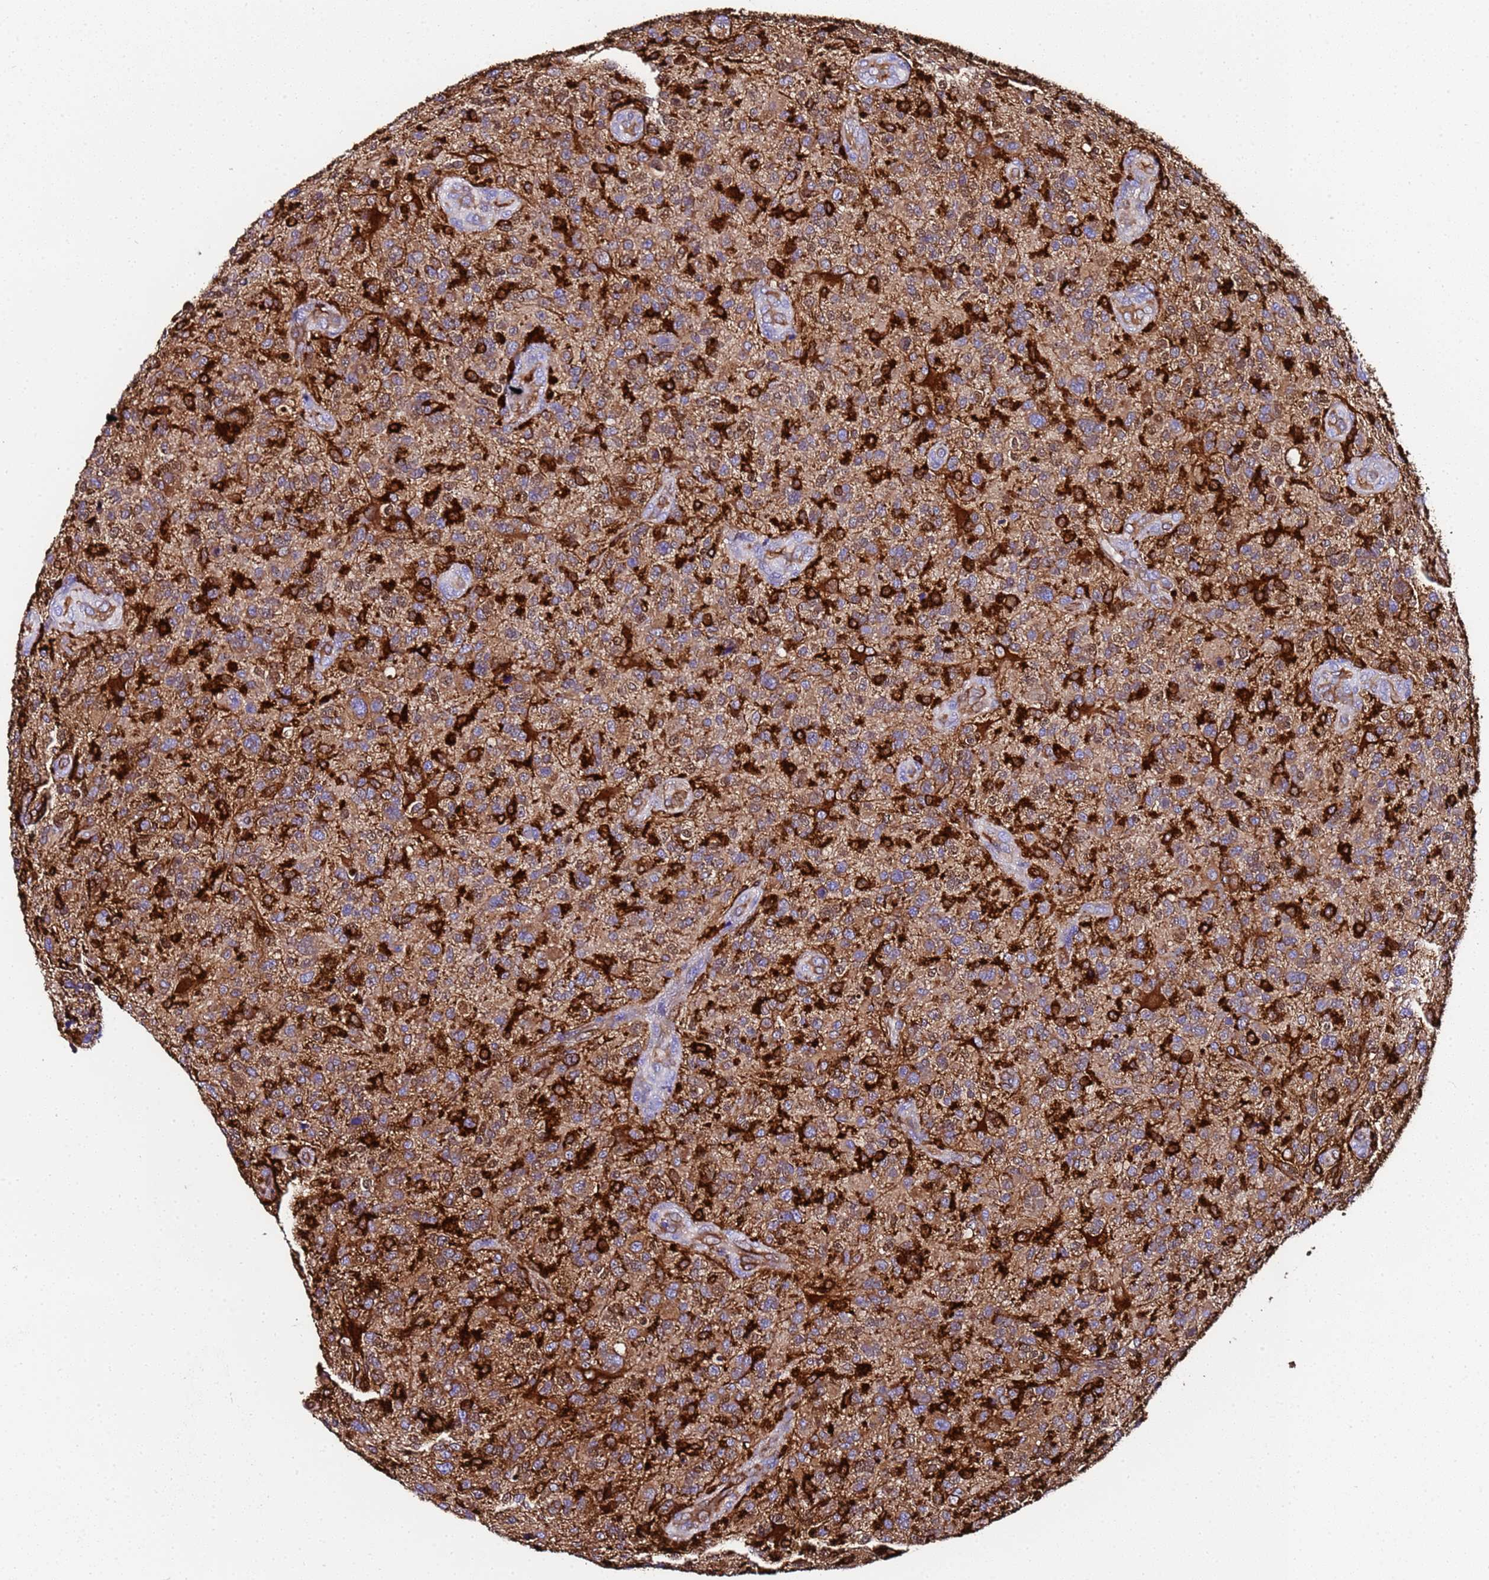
{"staining": {"intensity": "strong", "quantity": "25%-75%", "location": "cytoplasmic/membranous"}, "tissue": "glioma", "cell_type": "Tumor cells", "image_type": "cancer", "snomed": [{"axis": "morphology", "description": "Glioma, malignant, High grade"}, {"axis": "topography", "description": "Brain"}], "caption": "The immunohistochemical stain labels strong cytoplasmic/membranous expression in tumor cells of malignant high-grade glioma tissue.", "gene": "FTL", "patient": {"sex": "male", "age": 47}}